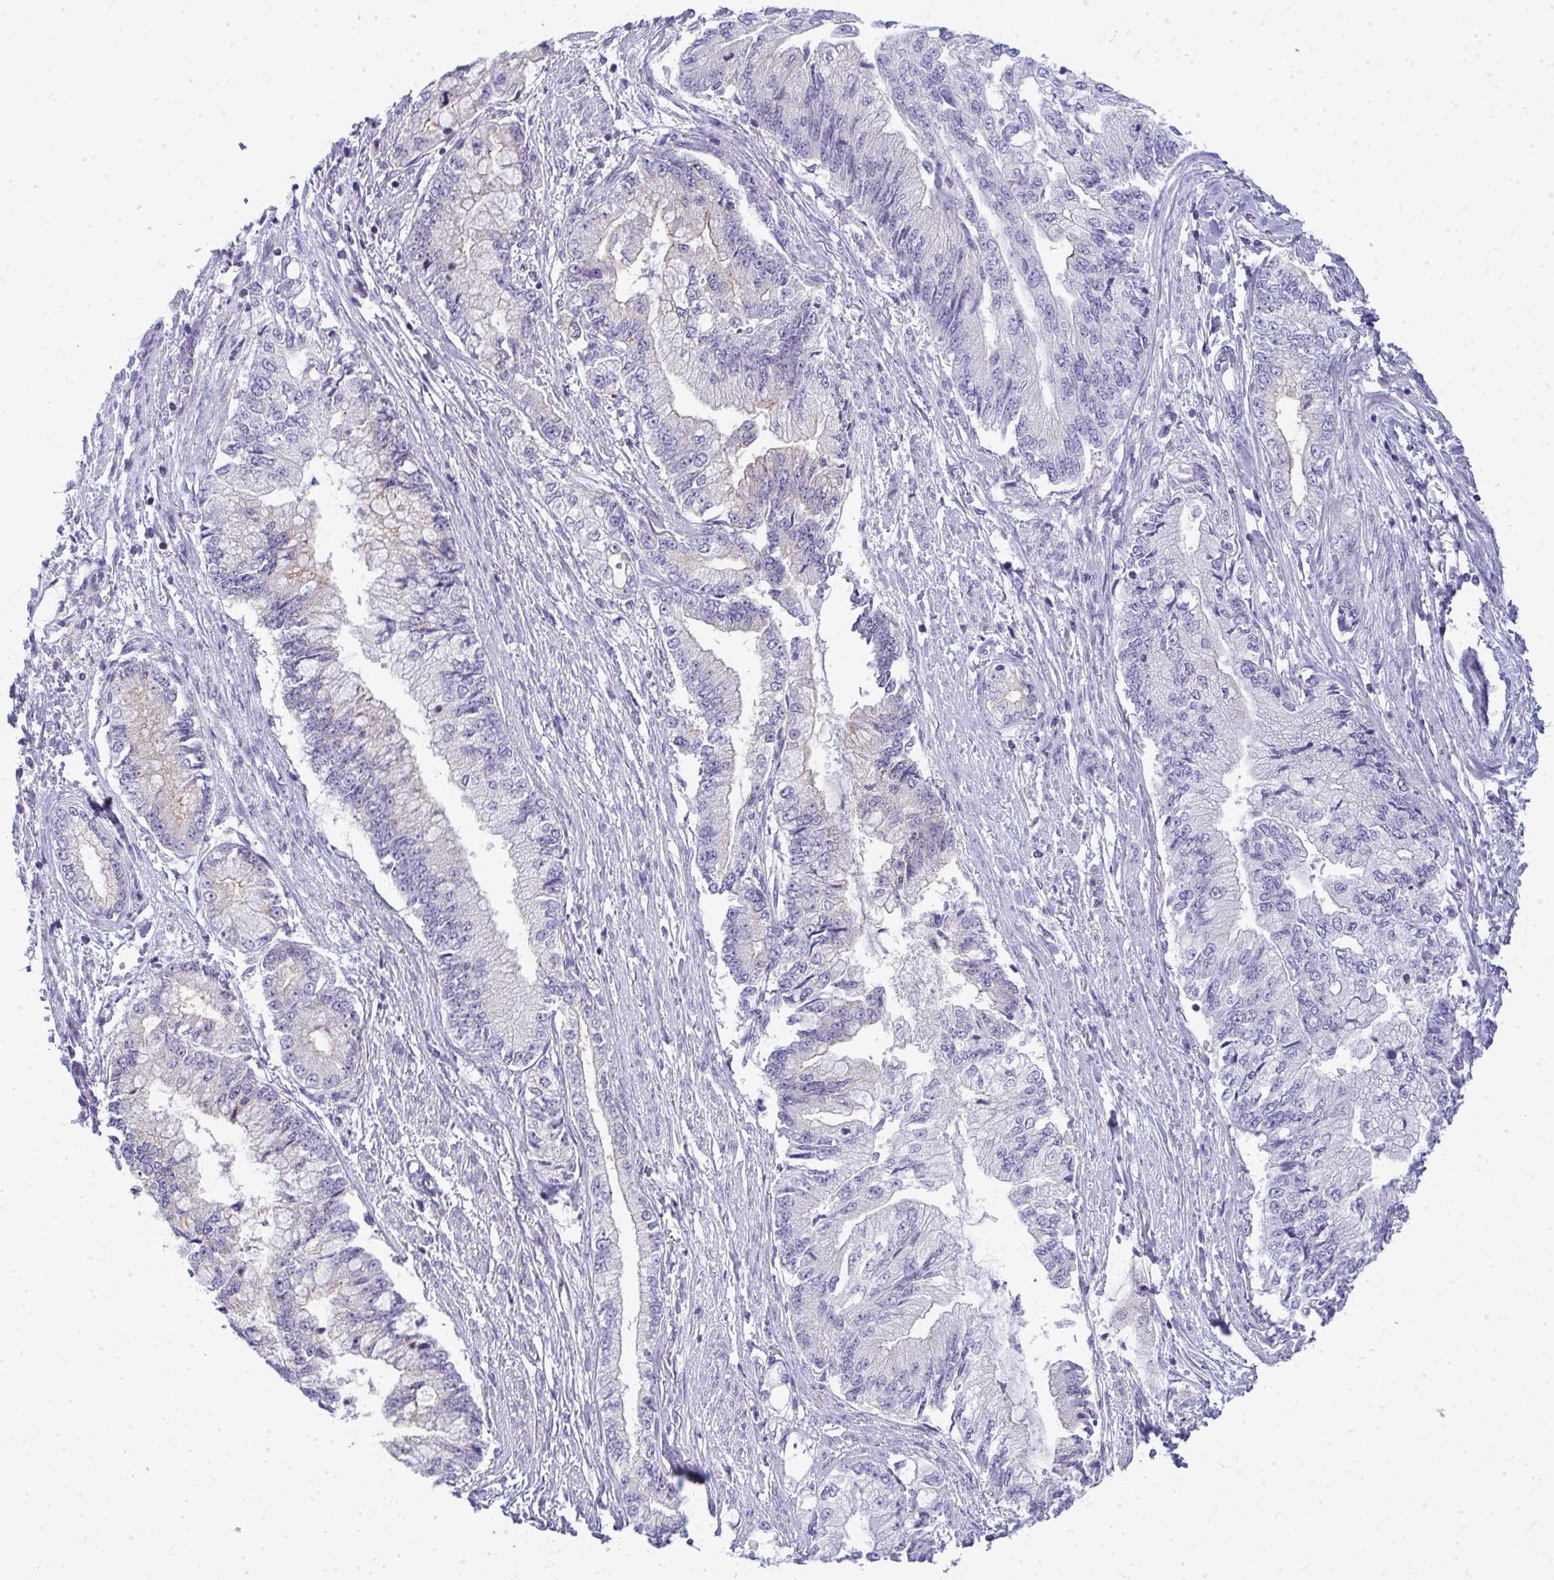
{"staining": {"intensity": "moderate", "quantity": "25%-75%", "location": "cytoplasmic/membranous"}, "tissue": "stomach cancer", "cell_type": "Tumor cells", "image_type": "cancer", "snomed": [{"axis": "morphology", "description": "Adenocarcinoma, NOS"}, {"axis": "topography", "description": "Stomach, upper"}], "caption": "Stomach adenocarcinoma stained with immunohistochemistry exhibits moderate cytoplasmic/membranous positivity in approximately 25%-75% of tumor cells.", "gene": "VPS4B", "patient": {"sex": "female", "age": 74}}